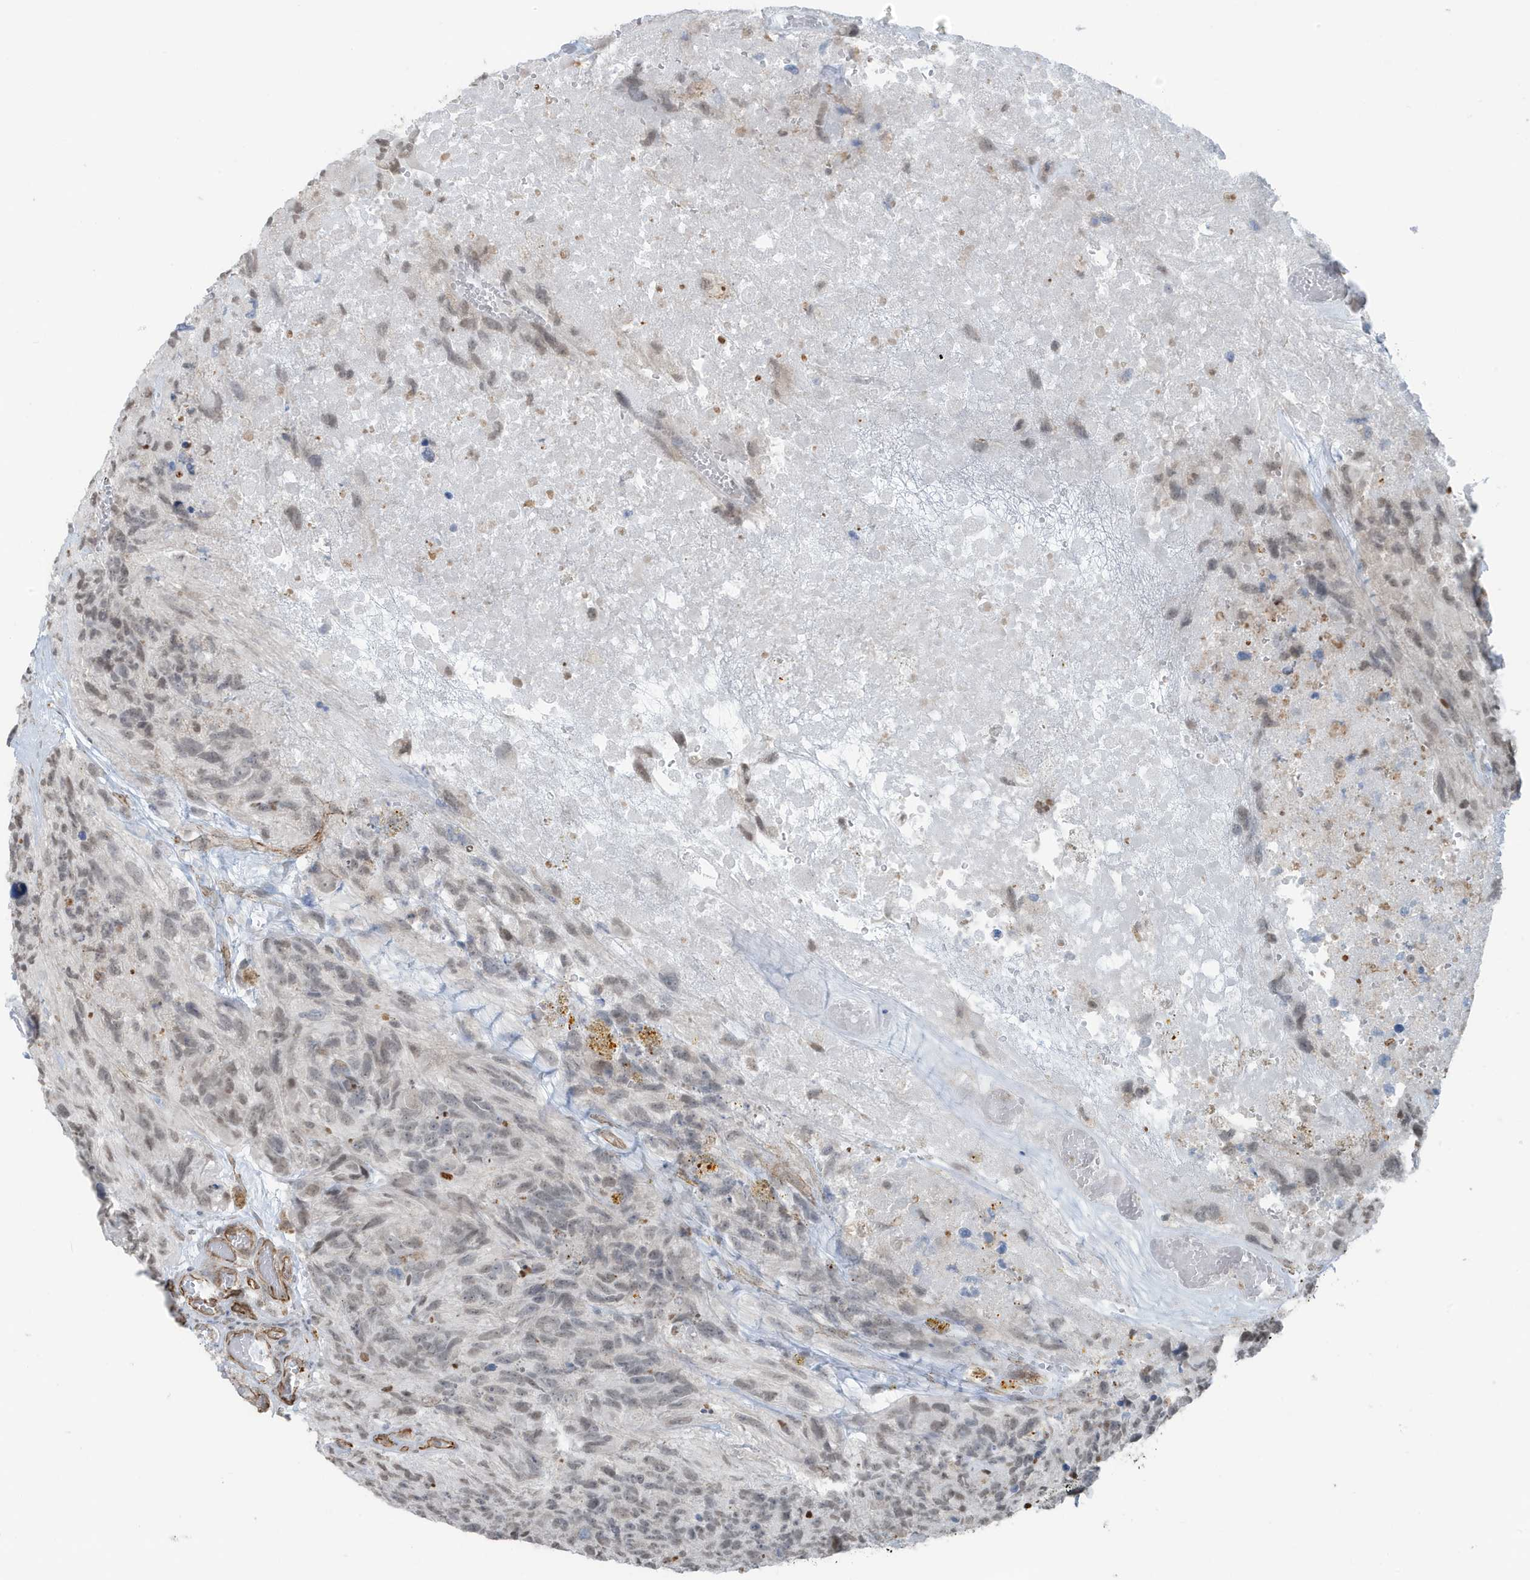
{"staining": {"intensity": "negative", "quantity": "none", "location": "none"}, "tissue": "glioma", "cell_type": "Tumor cells", "image_type": "cancer", "snomed": [{"axis": "morphology", "description": "Glioma, malignant, High grade"}, {"axis": "topography", "description": "Brain"}], "caption": "Histopathology image shows no significant protein positivity in tumor cells of glioma. (Stains: DAB immunohistochemistry with hematoxylin counter stain, Microscopy: brightfield microscopy at high magnification).", "gene": "CHCHD4", "patient": {"sex": "male", "age": 69}}